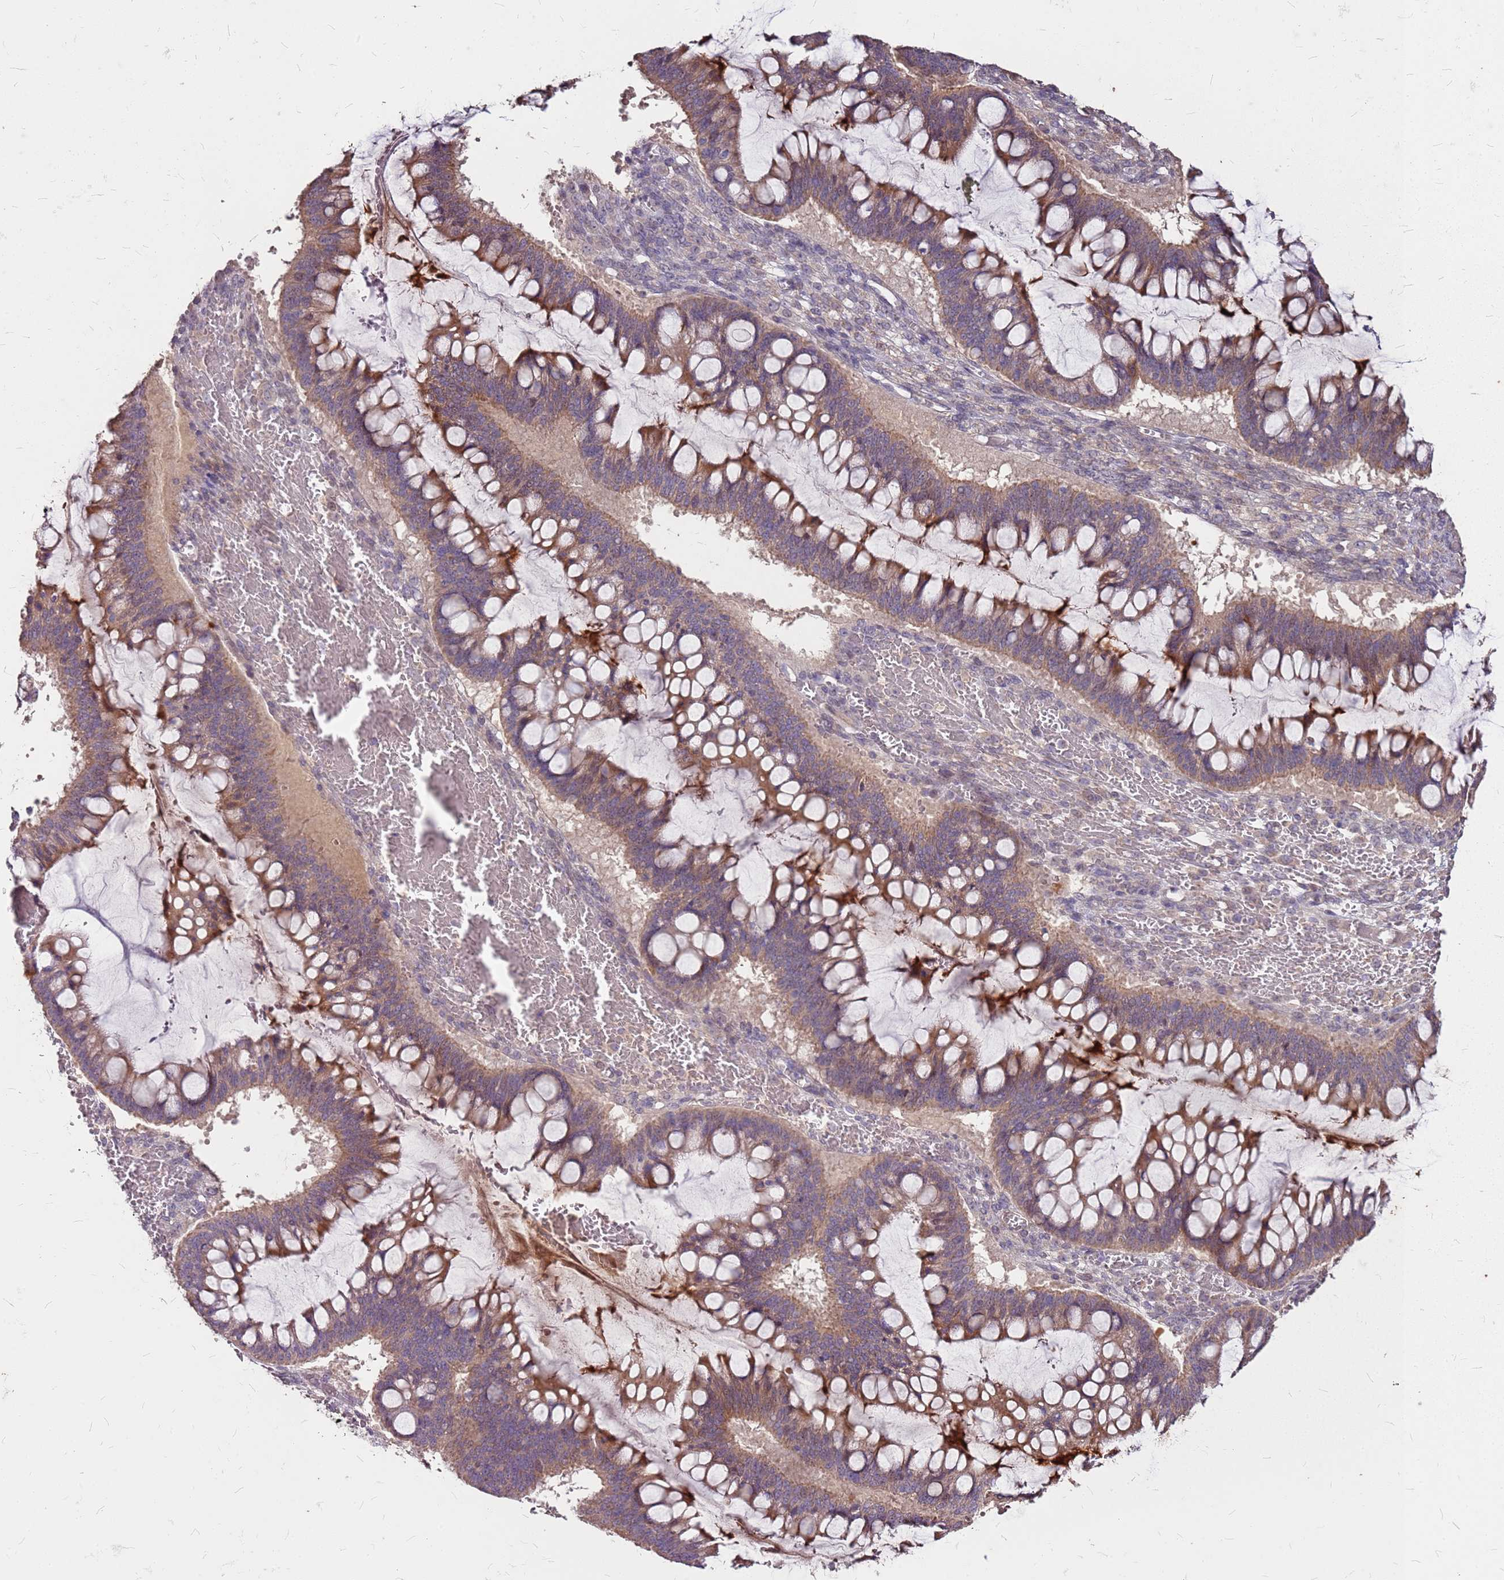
{"staining": {"intensity": "moderate", "quantity": ">75%", "location": "cytoplasmic/membranous"}, "tissue": "ovarian cancer", "cell_type": "Tumor cells", "image_type": "cancer", "snomed": [{"axis": "morphology", "description": "Cystadenocarcinoma, mucinous, NOS"}, {"axis": "topography", "description": "Ovary"}], "caption": "Ovarian cancer (mucinous cystadenocarcinoma) stained for a protein (brown) shows moderate cytoplasmic/membranous positive staining in approximately >75% of tumor cells.", "gene": "DCDC2C", "patient": {"sex": "female", "age": 73}}